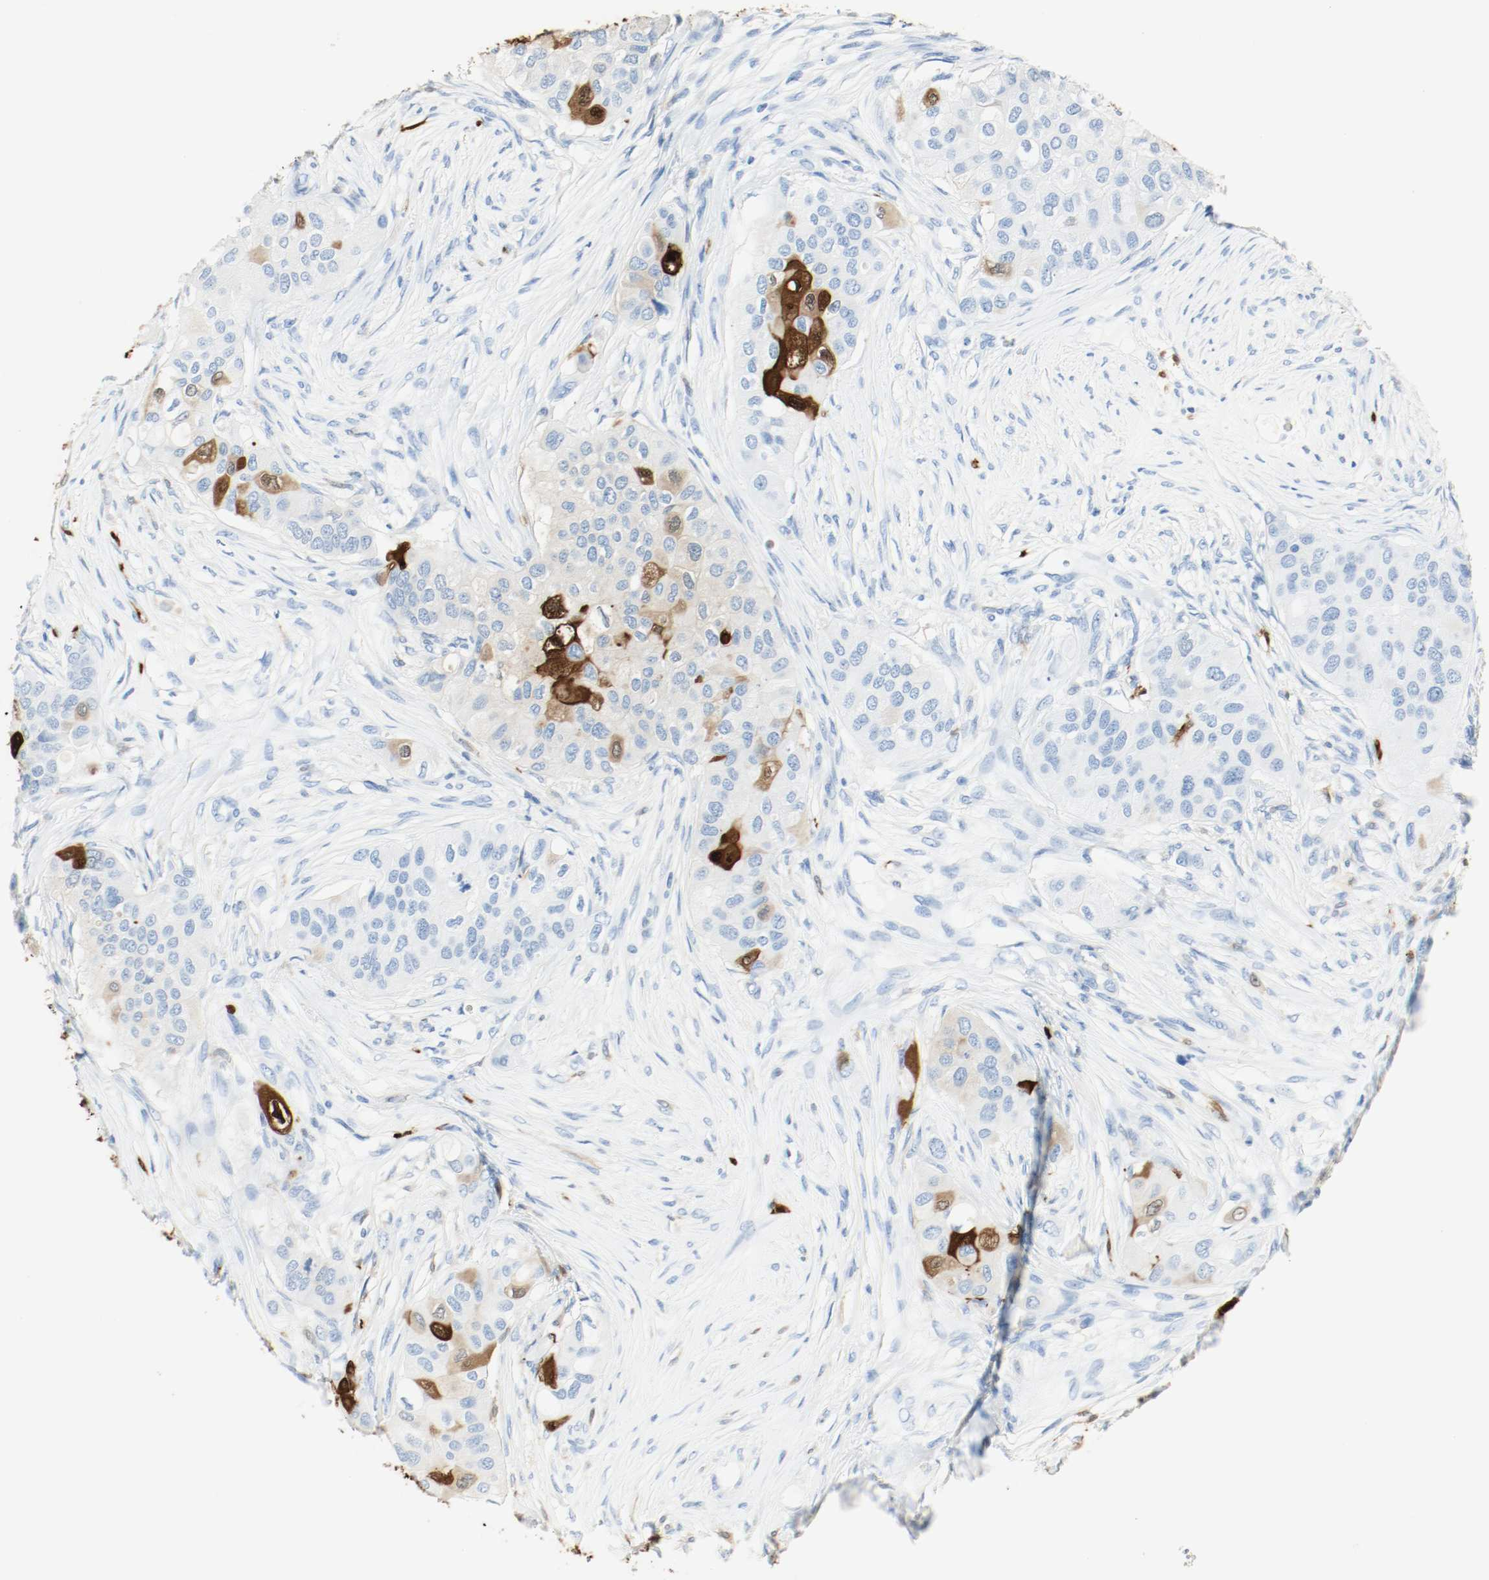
{"staining": {"intensity": "moderate", "quantity": "25%-75%", "location": "cytoplasmic/membranous,nuclear"}, "tissue": "breast cancer", "cell_type": "Tumor cells", "image_type": "cancer", "snomed": [{"axis": "morphology", "description": "Normal tissue, NOS"}, {"axis": "morphology", "description": "Duct carcinoma"}, {"axis": "topography", "description": "Breast"}], "caption": "Infiltrating ductal carcinoma (breast) was stained to show a protein in brown. There is medium levels of moderate cytoplasmic/membranous and nuclear expression in about 25%-75% of tumor cells.", "gene": "S100A9", "patient": {"sex": "female", "age": 49}}